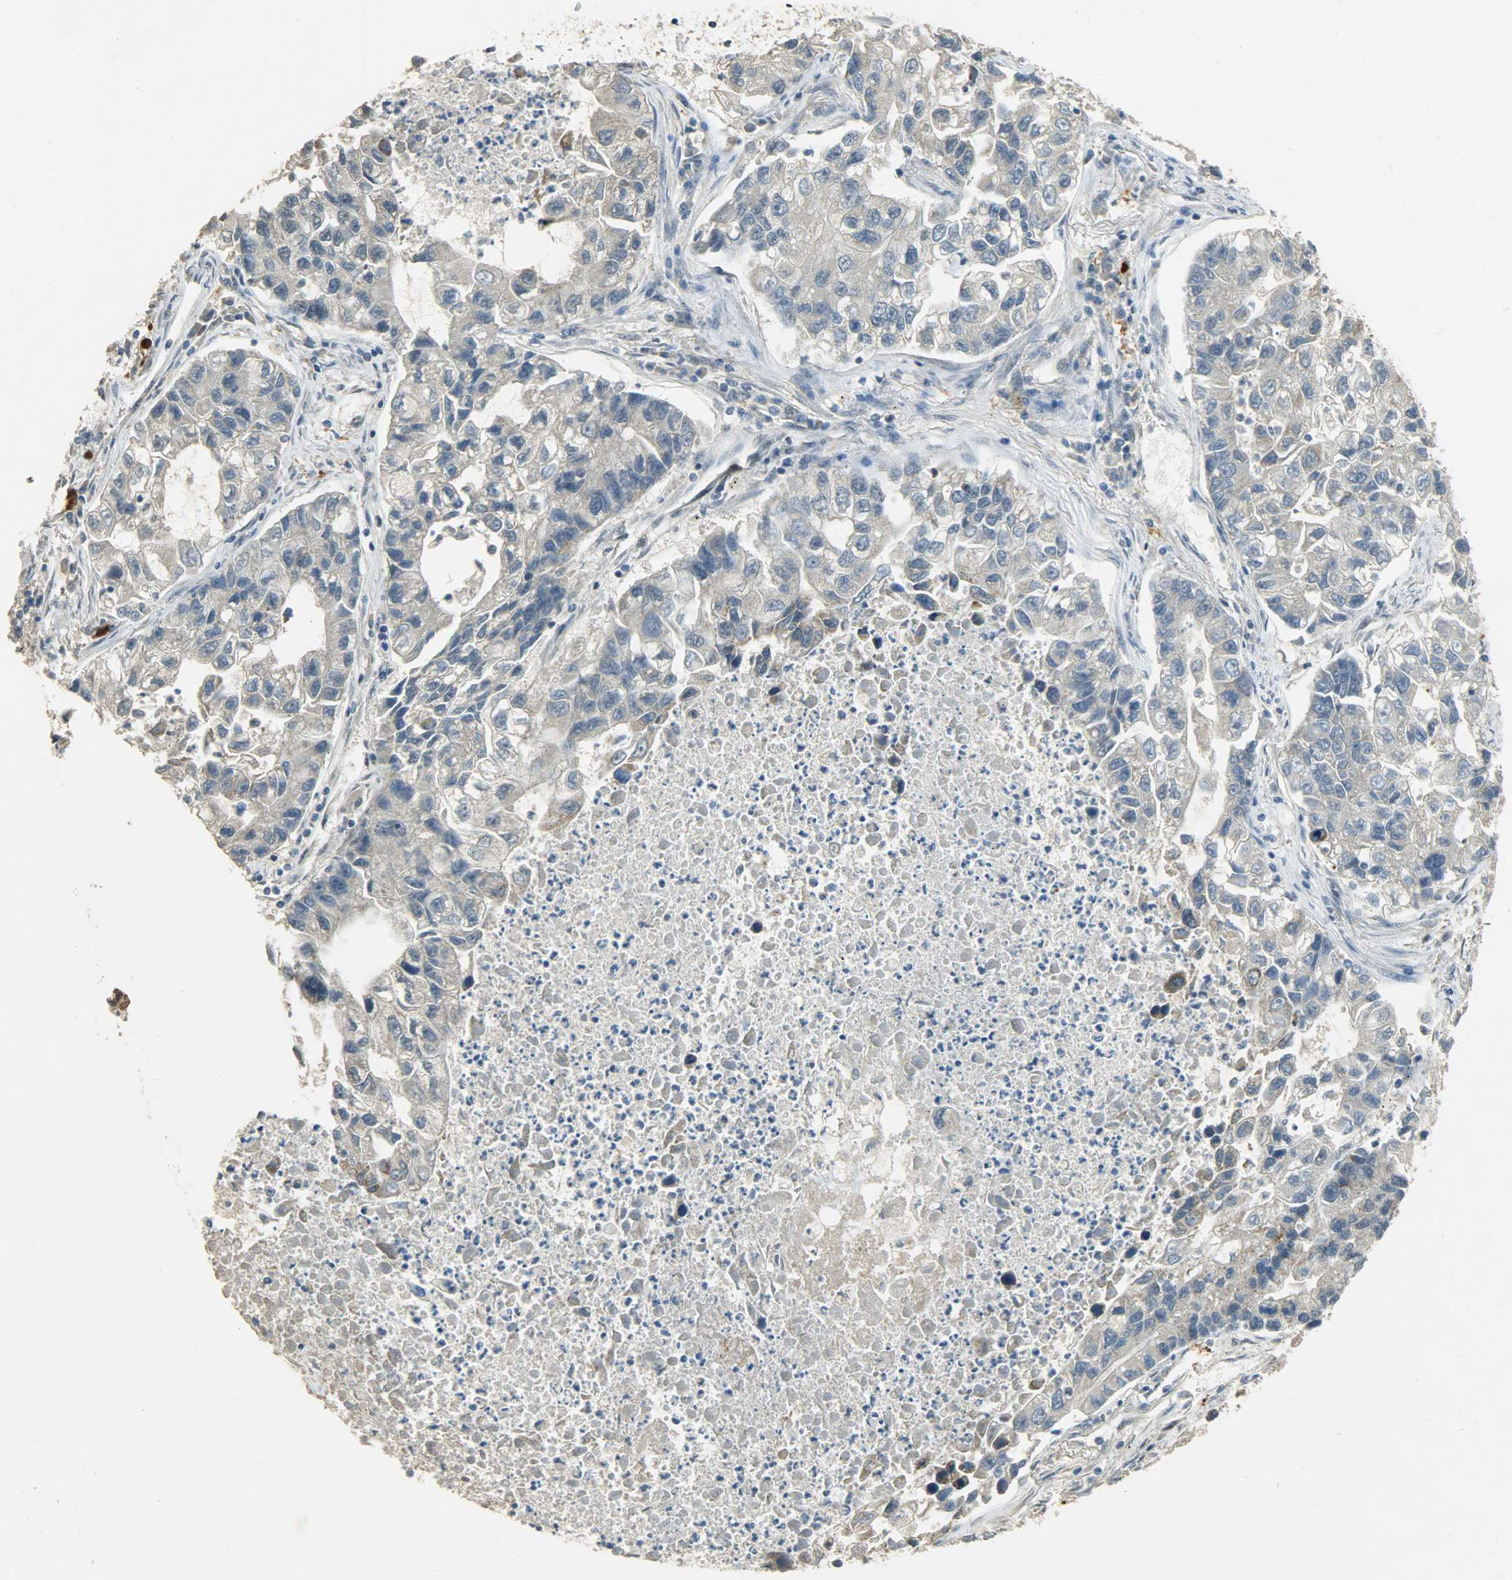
{"staining": {"intensity": "weak", "quantity": ">75%", "location": "cytoplasmic/membranous"}, "tissue": "lung cancer", "cell_type": "Tumor cells", "image_type": "cancer", "snomed": [{"axis": "morphology", "description": "Adenocarcinoma, NOS"}, {"axis": "topography", "description": "Lung"}], "caption": "Human lung cancer (adenocarcinoma) stained for a protein (brown) exhibits weak cytoplasmic/membranous positive positivity in approximately >75% of tumor cells.", "gene": "HDHD5", "patient": {"sex": "female", "age": 51}}